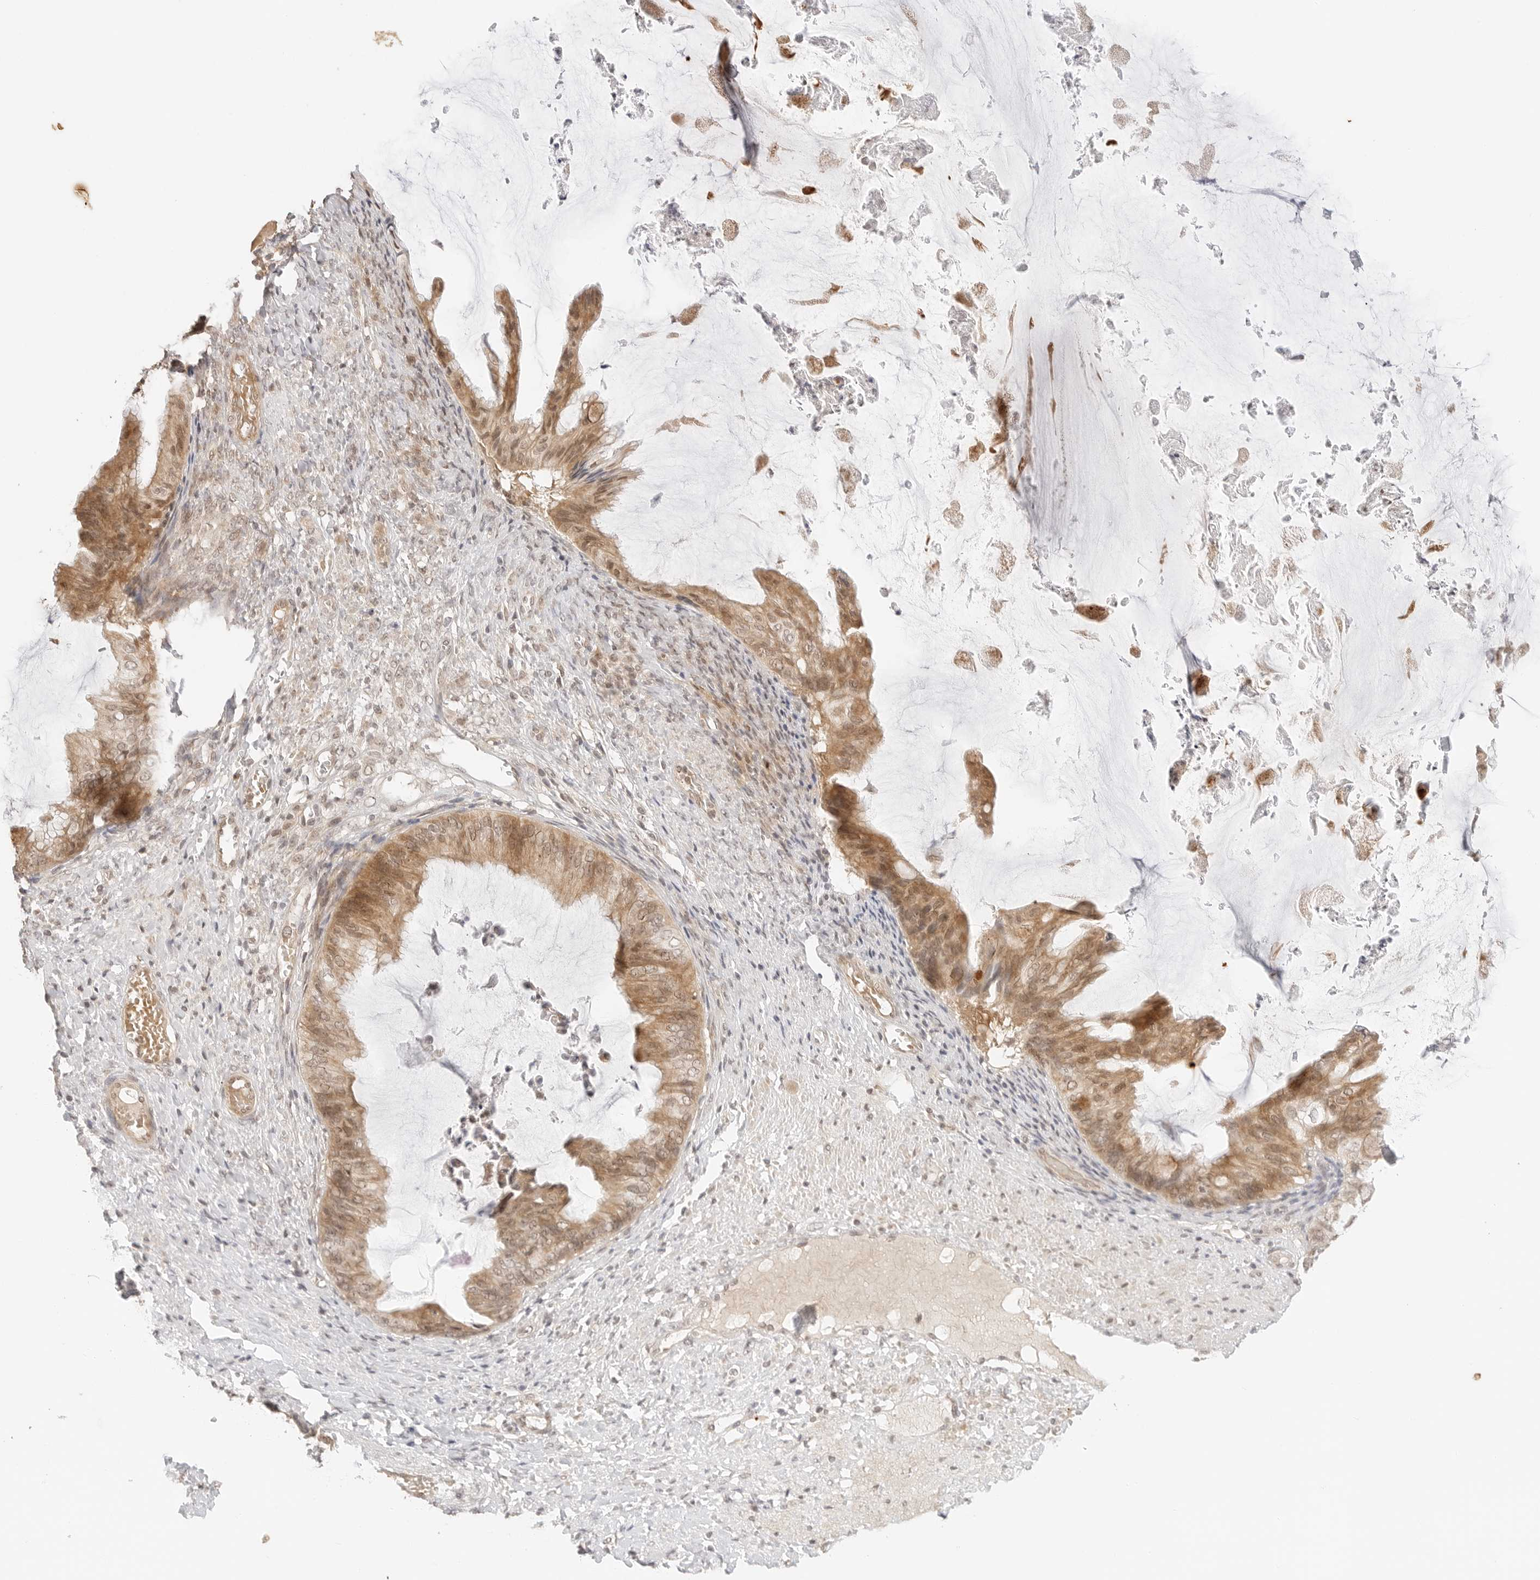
{"staining": {"intensity": "moderate", "quantity": ">75%", "location": "cytoplasmic/membranous,nuclear"}, "tissue": "ovarian cancer", "cell_type": "Tumor cells", "image_type": "cancer", "snomed": [{"axis": "morphology", "description": "Cystadenocarcinoma, mucinous, NOS"}, {"axis": "topography", "description": "Ovary"}], "caption": "This photomicrograph demonstrates ovarian cancer (mucinous cystadenocarcinoma) stained with immunohistochemistry (IHC) to label a protein in brown. The cytoplasmic/membranous and nuclear of tumor cells show moderate positivity for the protein. Nuclei are counter-stained blue.", "gene": "GPR34", "patient": {"sex": "female", "age": 61}}